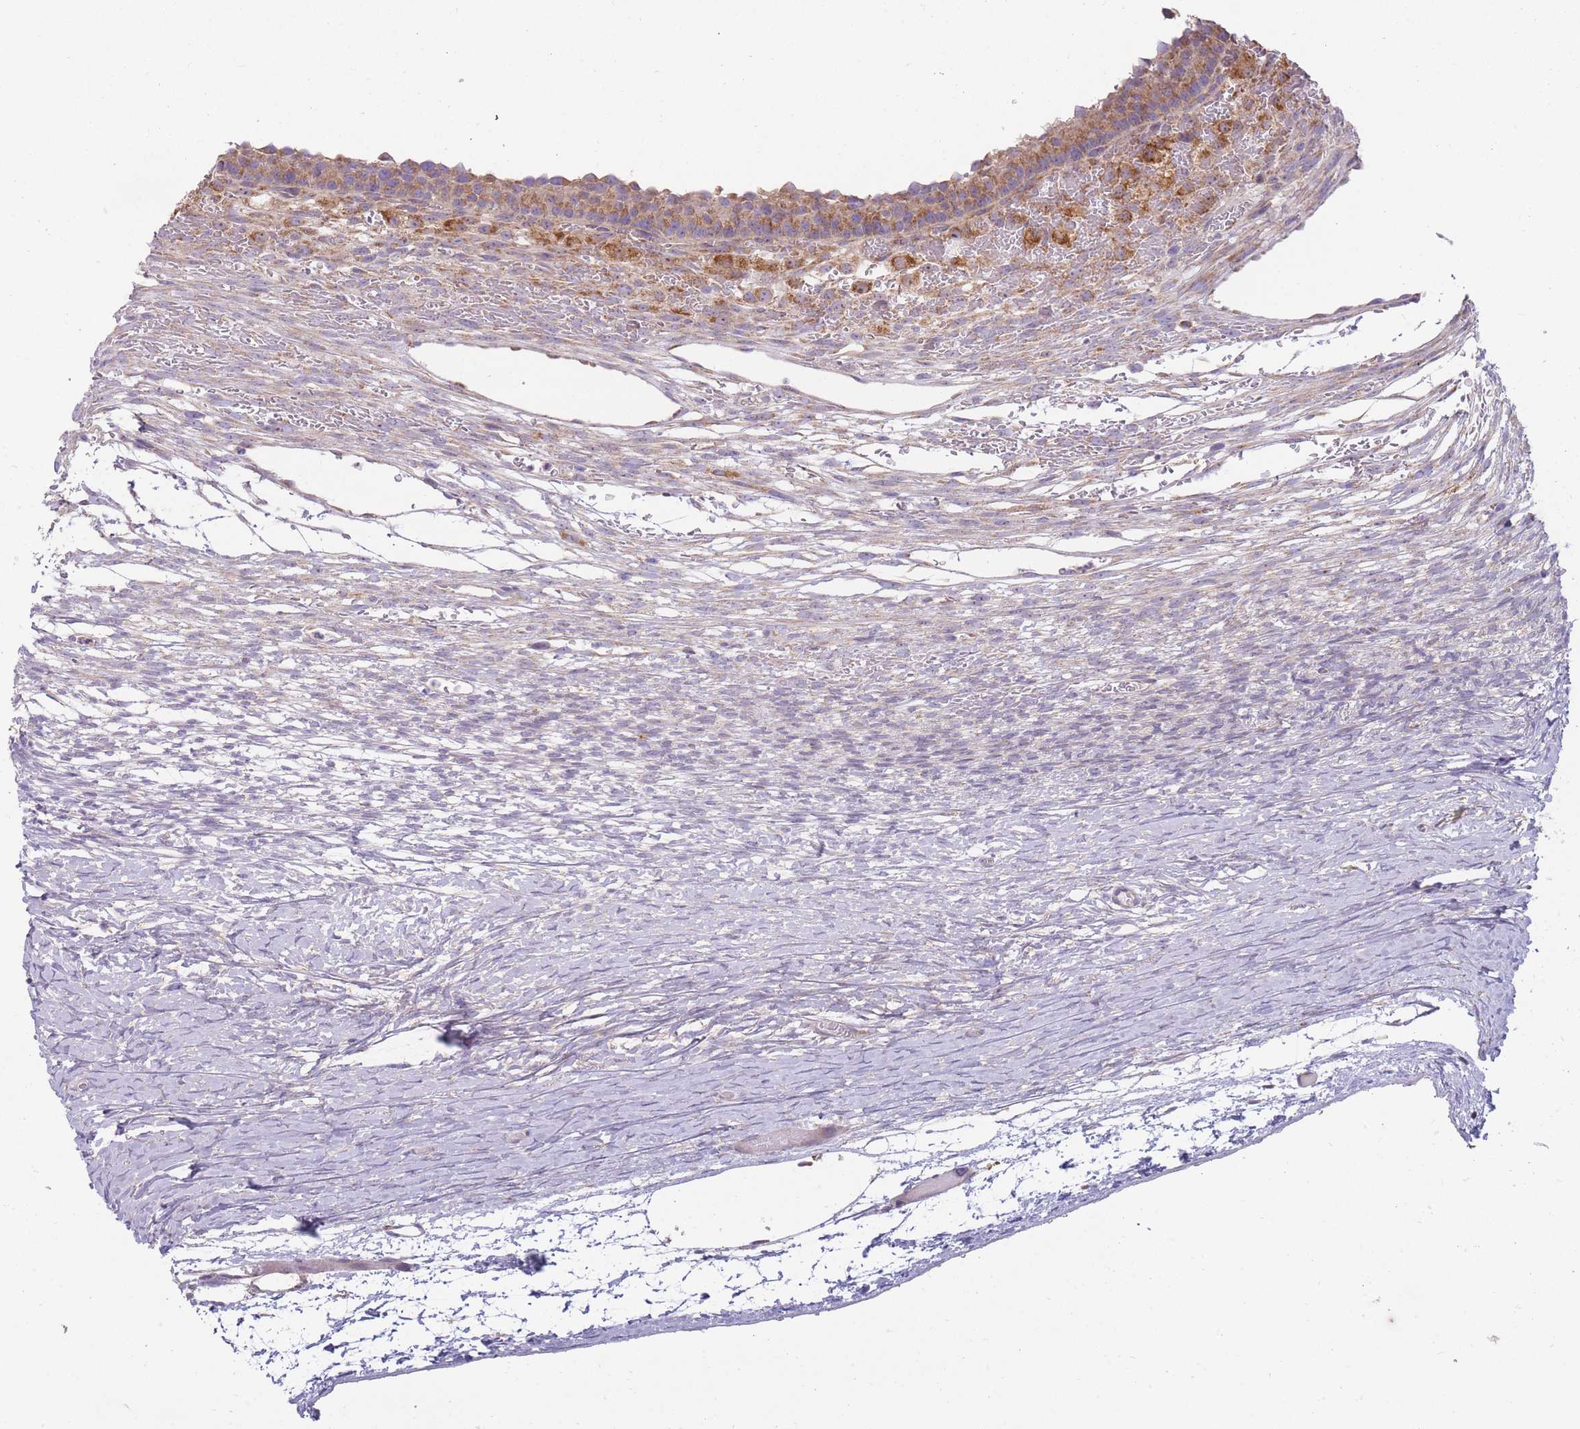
{"staining": {"intensity": "moderate", "quantity": "<25%", "location": "cytoplasmic/membranous"}, "tissue": "ovary", "cell_type": "Ovarian stroma cells", "image_type": "normal", "snomed": [{"axis": "morphology", "description": "Normal tissue, NOS"}, {"axis": "topography", "description": "Ovary"}], "caption": "Ovarian stroma cells exhibit low levels of moderate cytoplasmic/membranous expression in approximately <25% of cells in benign human ovary. The protein of interest is stained brown, and the nuclei are stained in blue (DAB (3,3'-diaminobenzidine) IHC with brightfield microscopy, high magnification).", "gene": "ENSG00000255639", "patient": {"sex": "female", "age": 39}}